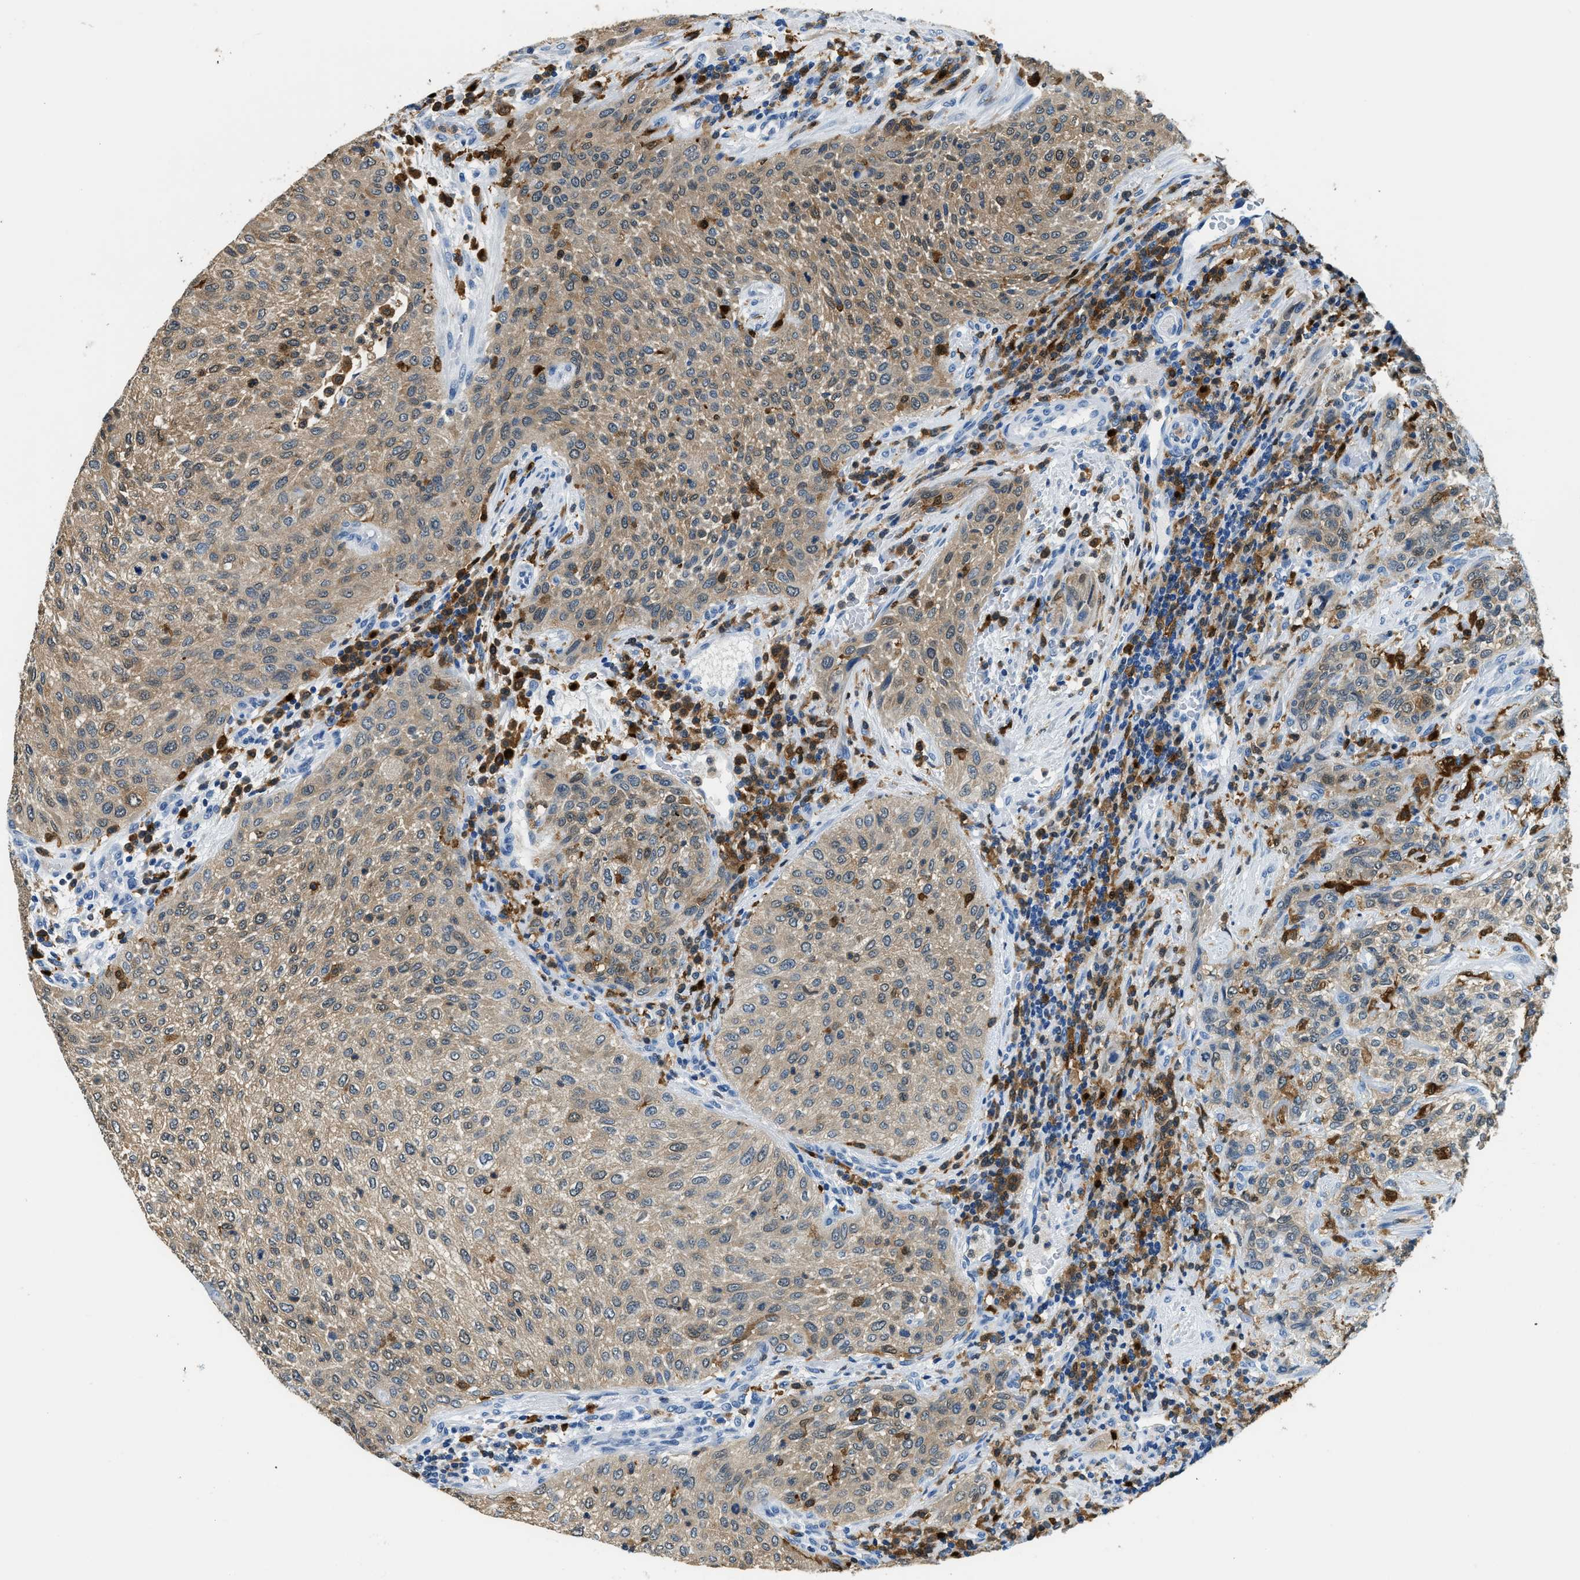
{"staining": {"intensity": "weak", "quantity": ">75%", "location": "cytoplasmic/membranous"}, "tissue": "urothelial cancer", "cell_type": "Tumor cells", "image_type": "cancer", "snomed": [{"axis": "morphology", "description": "Urothelial carcinoma, Low grade"}, {"axis": "morphology", "description": "Urothelial carcinoma, High grade"}, {"axis": "topography", "description": "Urinary bladder"}], "caption": "IHC photomicrograph of neoplastic tissue: urothelial cancer stained using immunohistochemistry (IHC) shows low levels of weak protein expression localized specifically in the cytoplasmic/membranous of tumor cells, appearing as a cytoplasmic/membranous brown color.", "gene": "CAPG", "patient": {"sex": "male", "age": 35}}